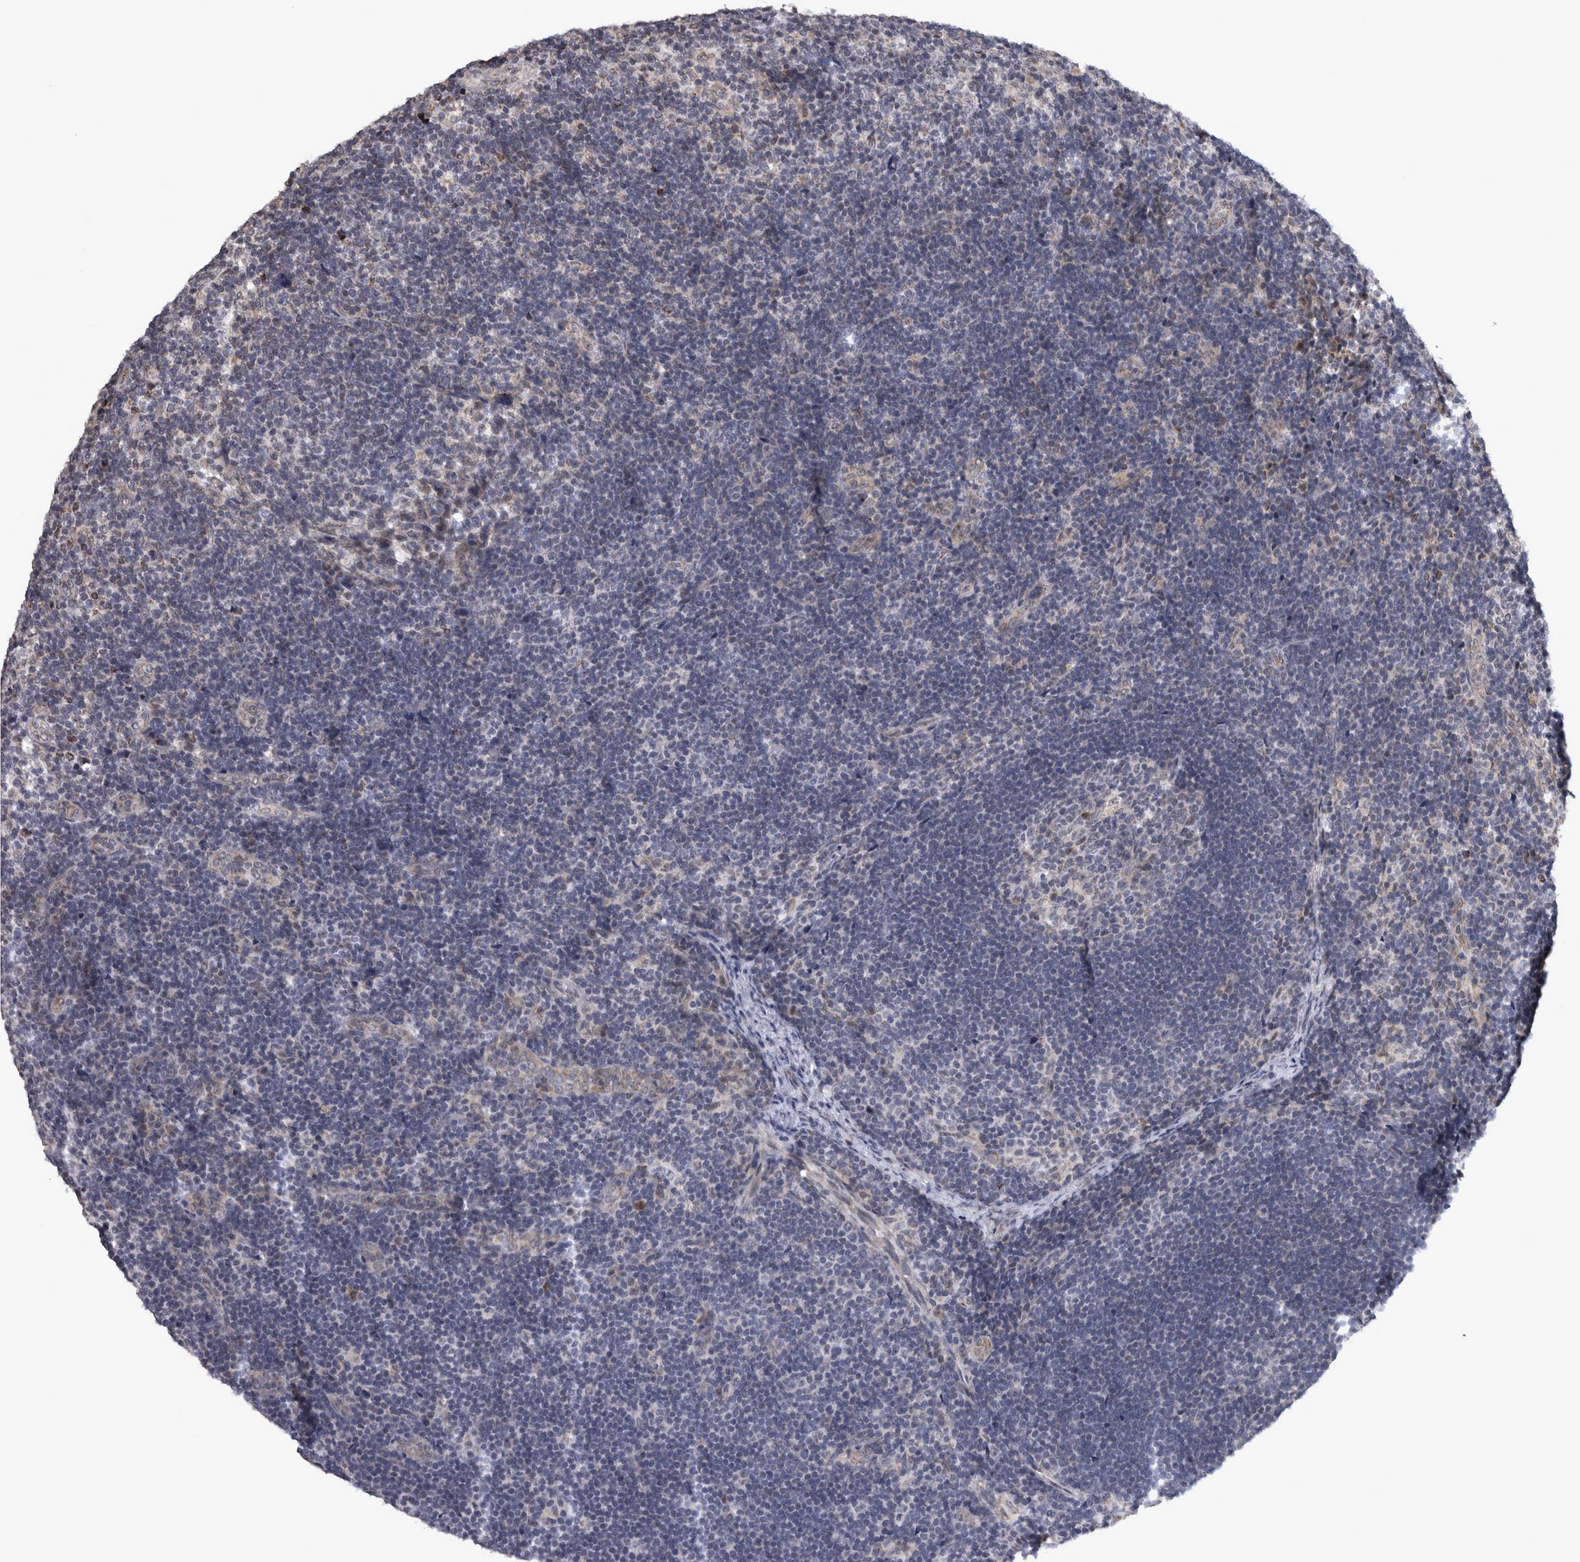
{"staining": {"intensity": "negative", "quantity": "none", "location": "none"}, "tissue": "lymph node", "cell_type": "Germinal center cells", "image_type": "normal", "snomed": [{"axis": "morphology", "description": "Normal tissue, NOS"}, {"axis": "topography", "description": "Lymph node"}], "caption": "Protein analysis of benign lymph node displays no significant staining in germinal center cells. (DAB (3,3'-diaminobenzidine) IHC visualized using brightfield microscopy, high magnification).", "gene": "DBT", "patient": {"sex": "female", "age": 22}}